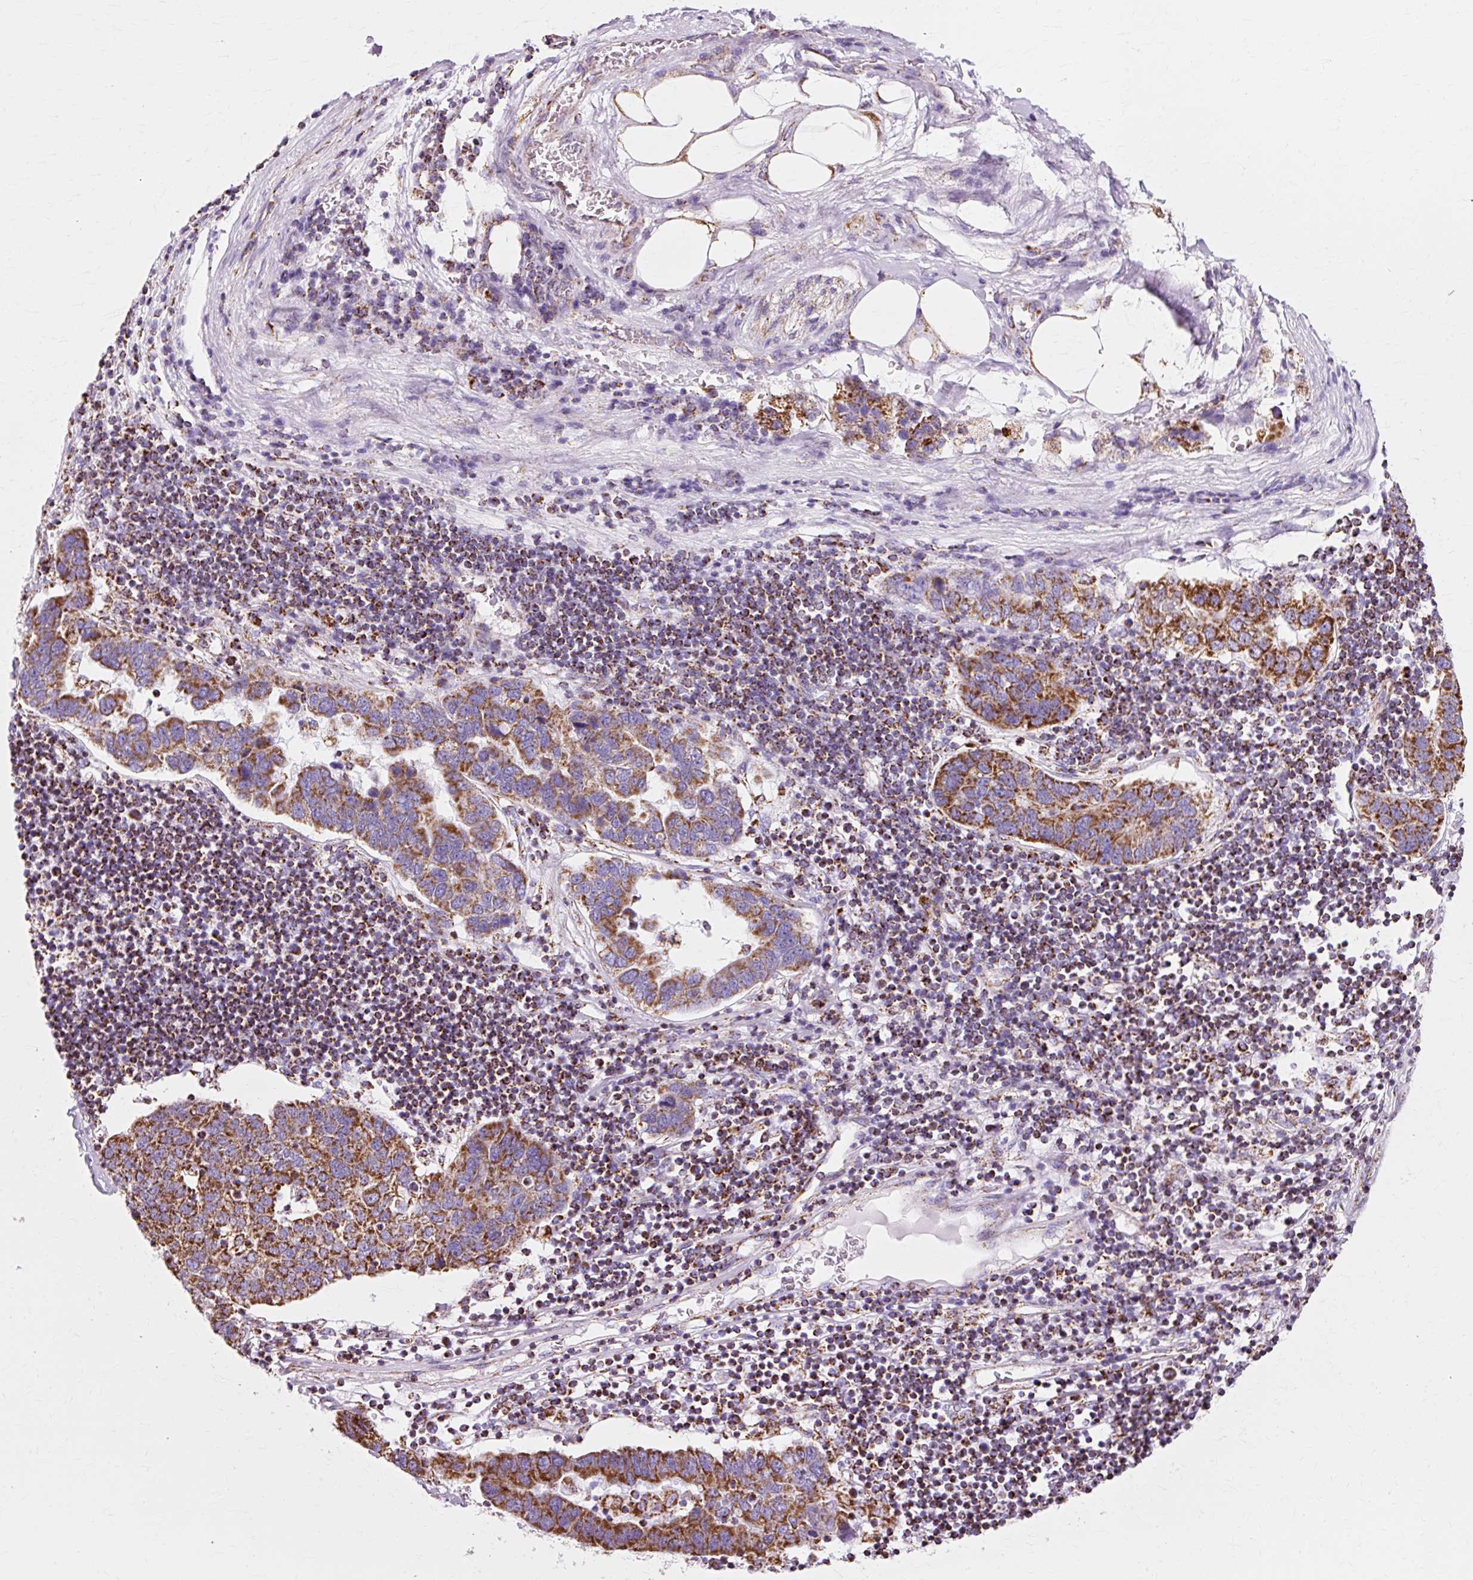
{"staining": {"intensity": "strong", "quantity": ">75%", "location": "cytoplasmic/membranous"}, "tissue": "pancreatic cancer", "cell_type": "Tumor cells", "image_type": "cancer", "snomed": [{"axis": "morphology", "description": "Adenocarcinoma, NOS"}, {"axis": "topography", "description": "Pancreas"}], "caption": "Strong cytoplasmic/membranous protein staining is appreciated in approximately >75% of tumor cells in pancreatic adenocarcinoma.", "gene": "ATP5PO", "patient": {"sex": "female", "age": 61}}